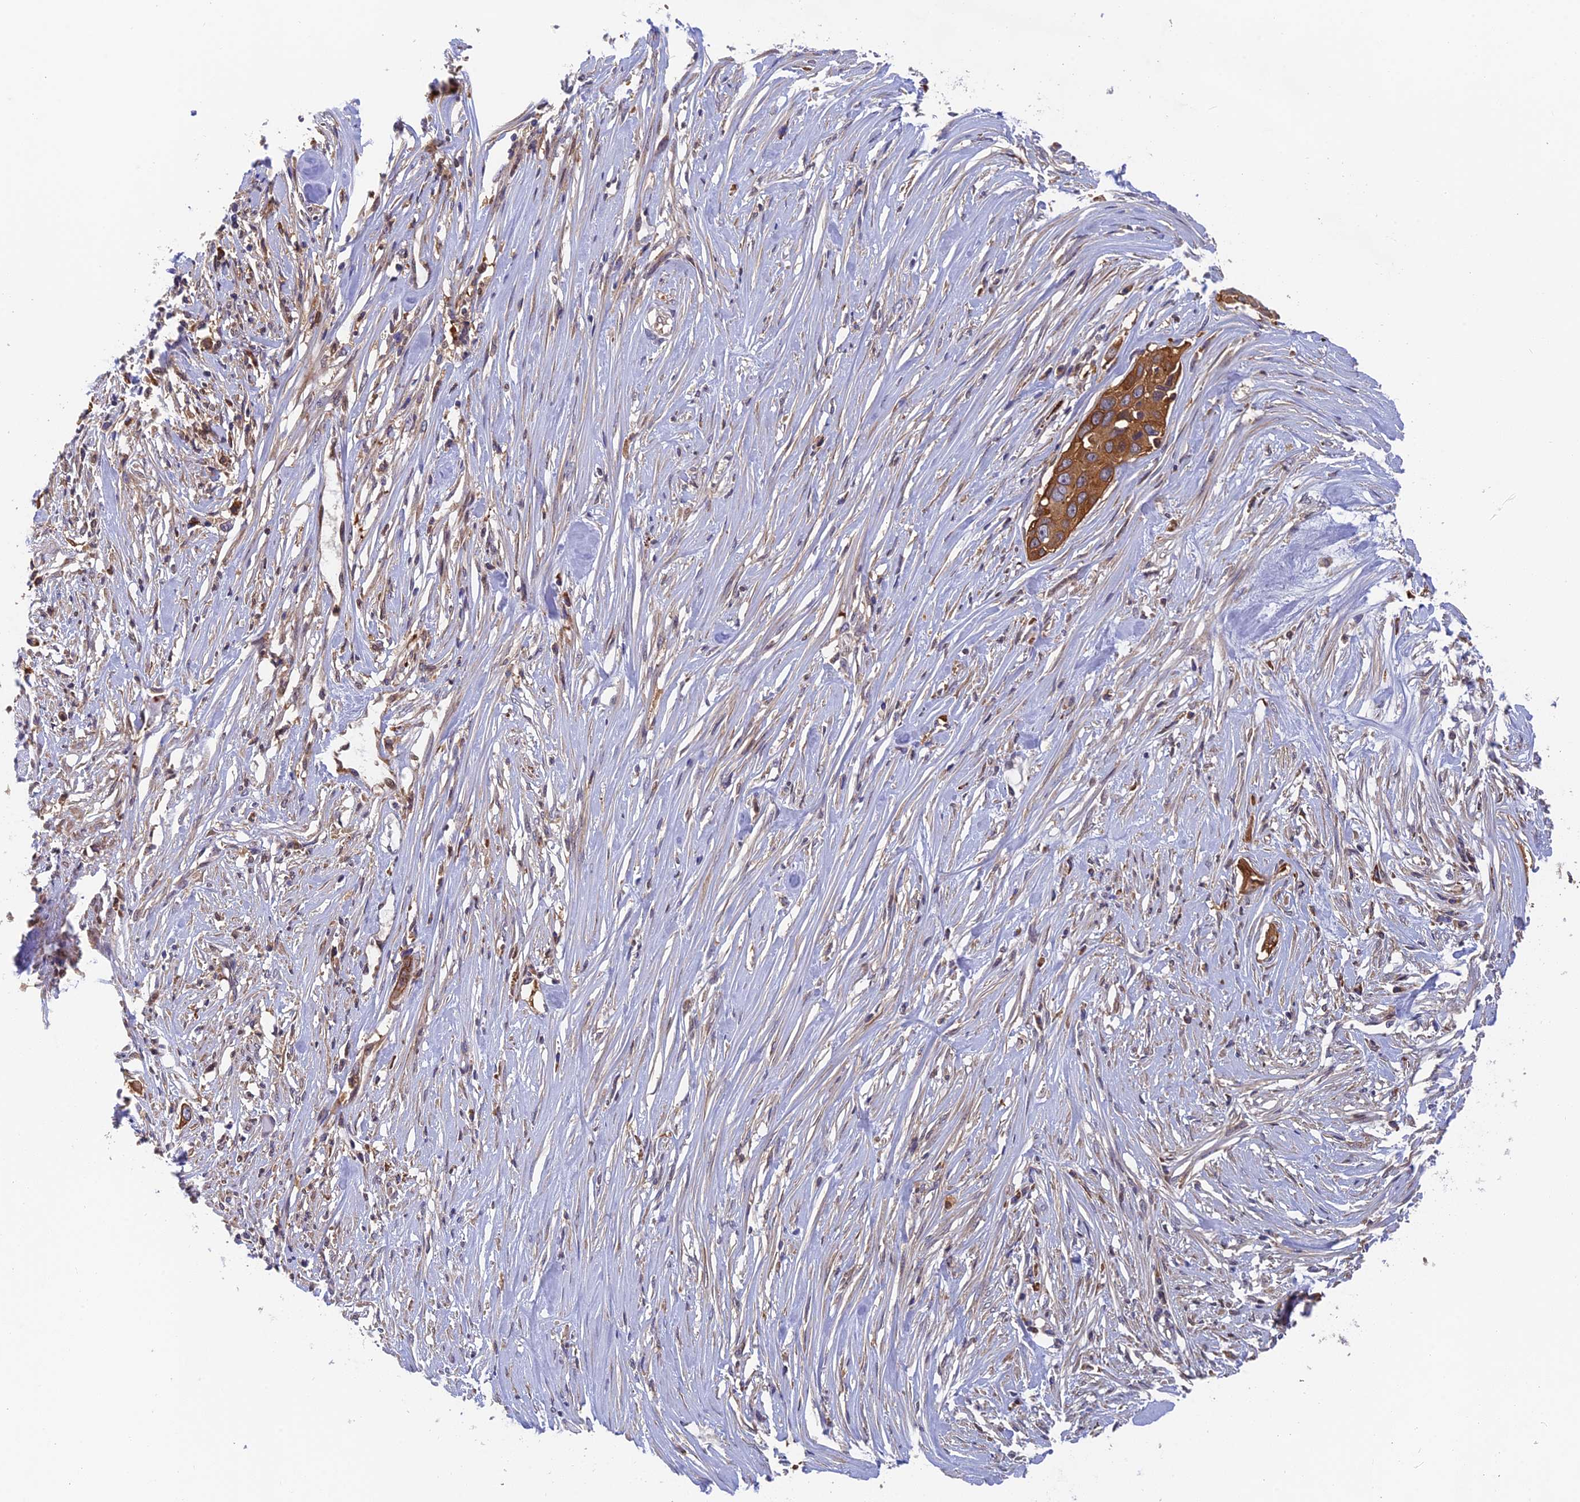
{"staining": {"intensity": "strong", "quantity": ">75%", "location": "cytoplasmic/membranous"}, "tissue": "pancreatic cancer", "cell_type": "Tumor cells", "image_type": "cancer", "snomed": [{"axis": "morphology", "description": "Adenocarcinoma, NOS"}, {"axis": "topography", "description": "Pancreas"}], "caption": "About >75% of tumor cells in human pancreatic cancer display strong cytoplasmic/membranous protein staining as visualized by brown immunohistochemical staining.", "gene": "IPO5", "patient": {"sex": "female", "age": 60}}